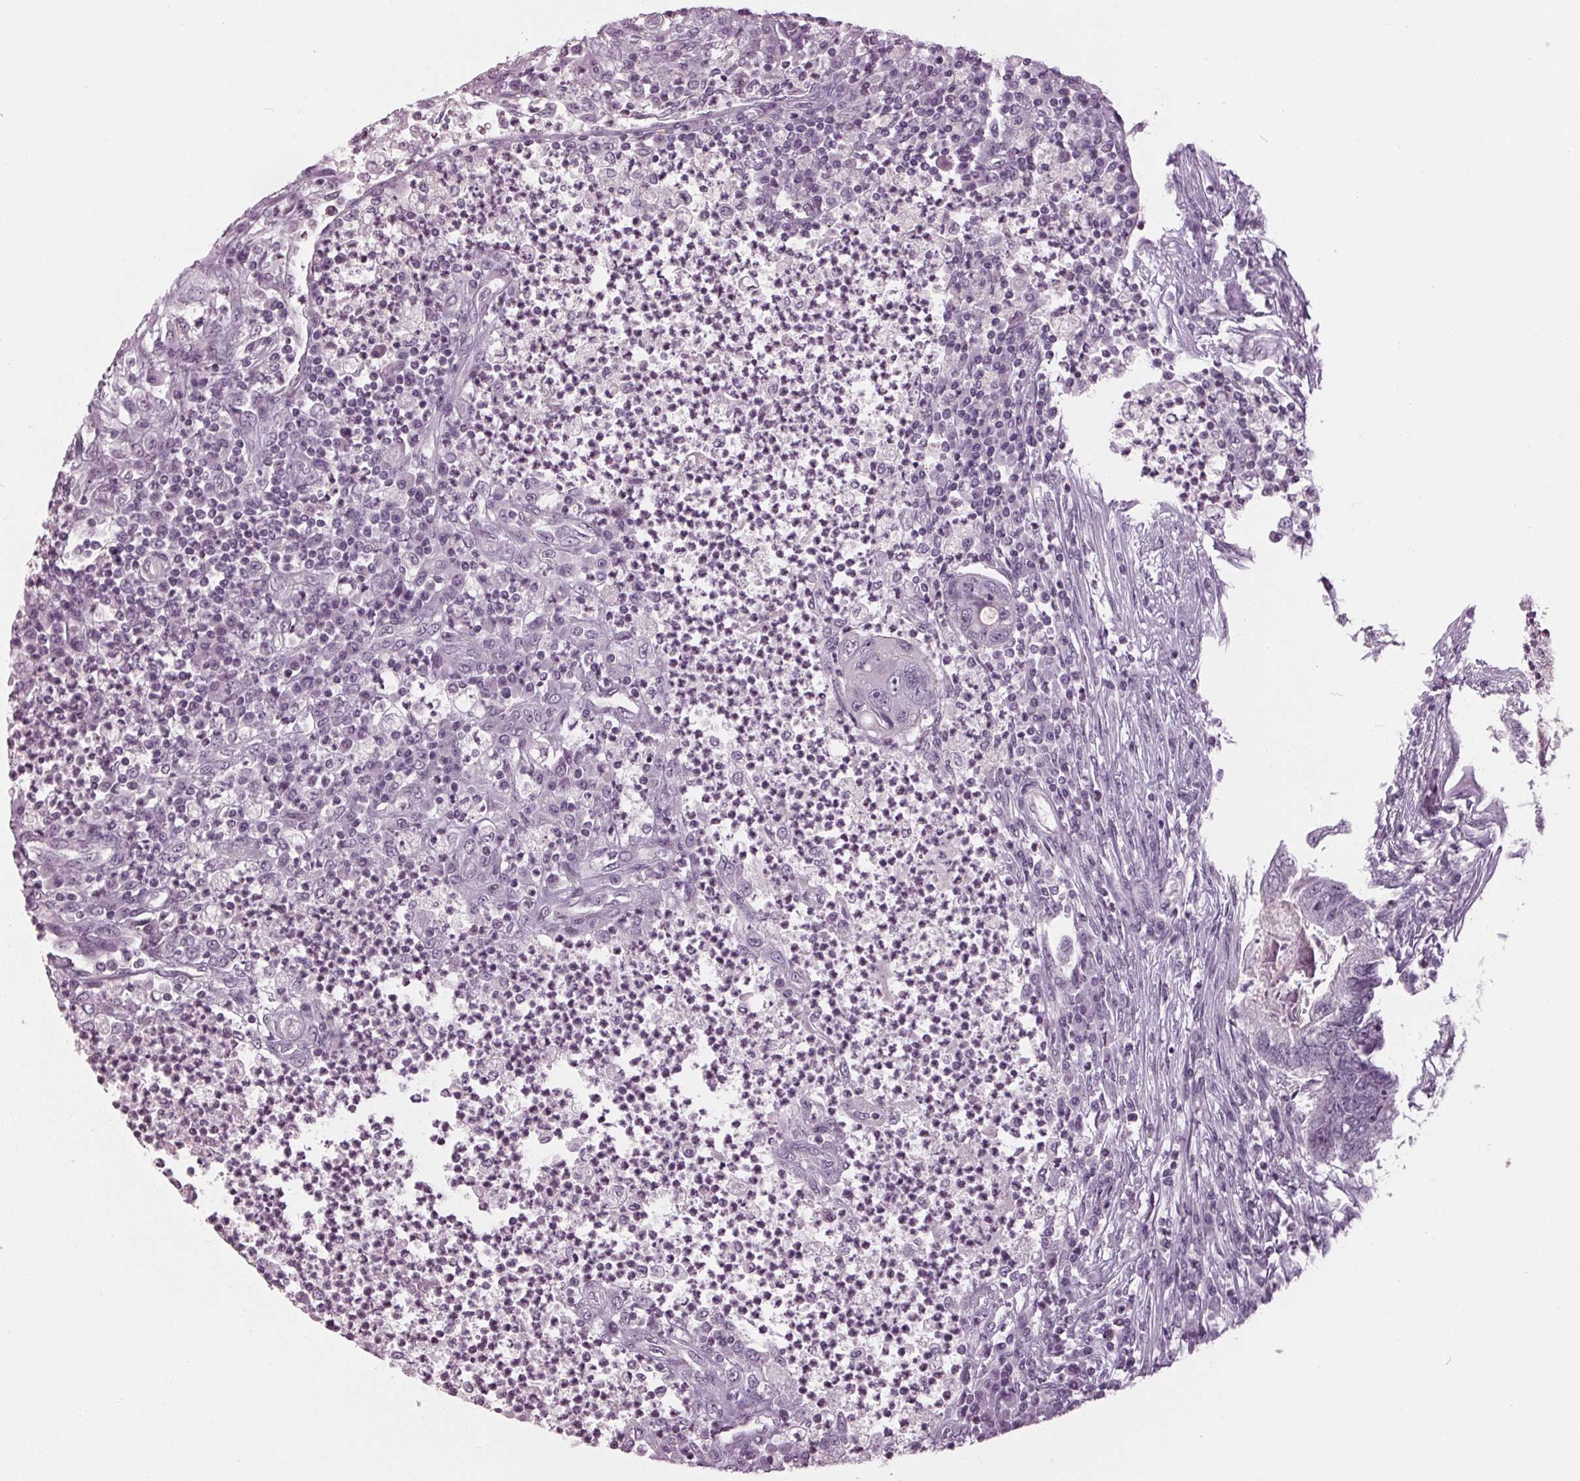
{"staining": {"intensity": "negative", "quantity": "none", "location": "none"}, "tissue": "colorectal cancer", "cell_type": "Tumor cells", "image_type": "cancer", "snomed": [{"axis": "morphology", "description": "Adenocarcinoma, NOS"}, {"axis": "topography", "description": "Colon"}], "caption": "This is an IHC image of colorectal cancer (adenocarcinoma). There is no staining in tumor cells.", "gene": "TNNC2", "patient": {"sex": "female", "age": 67}}